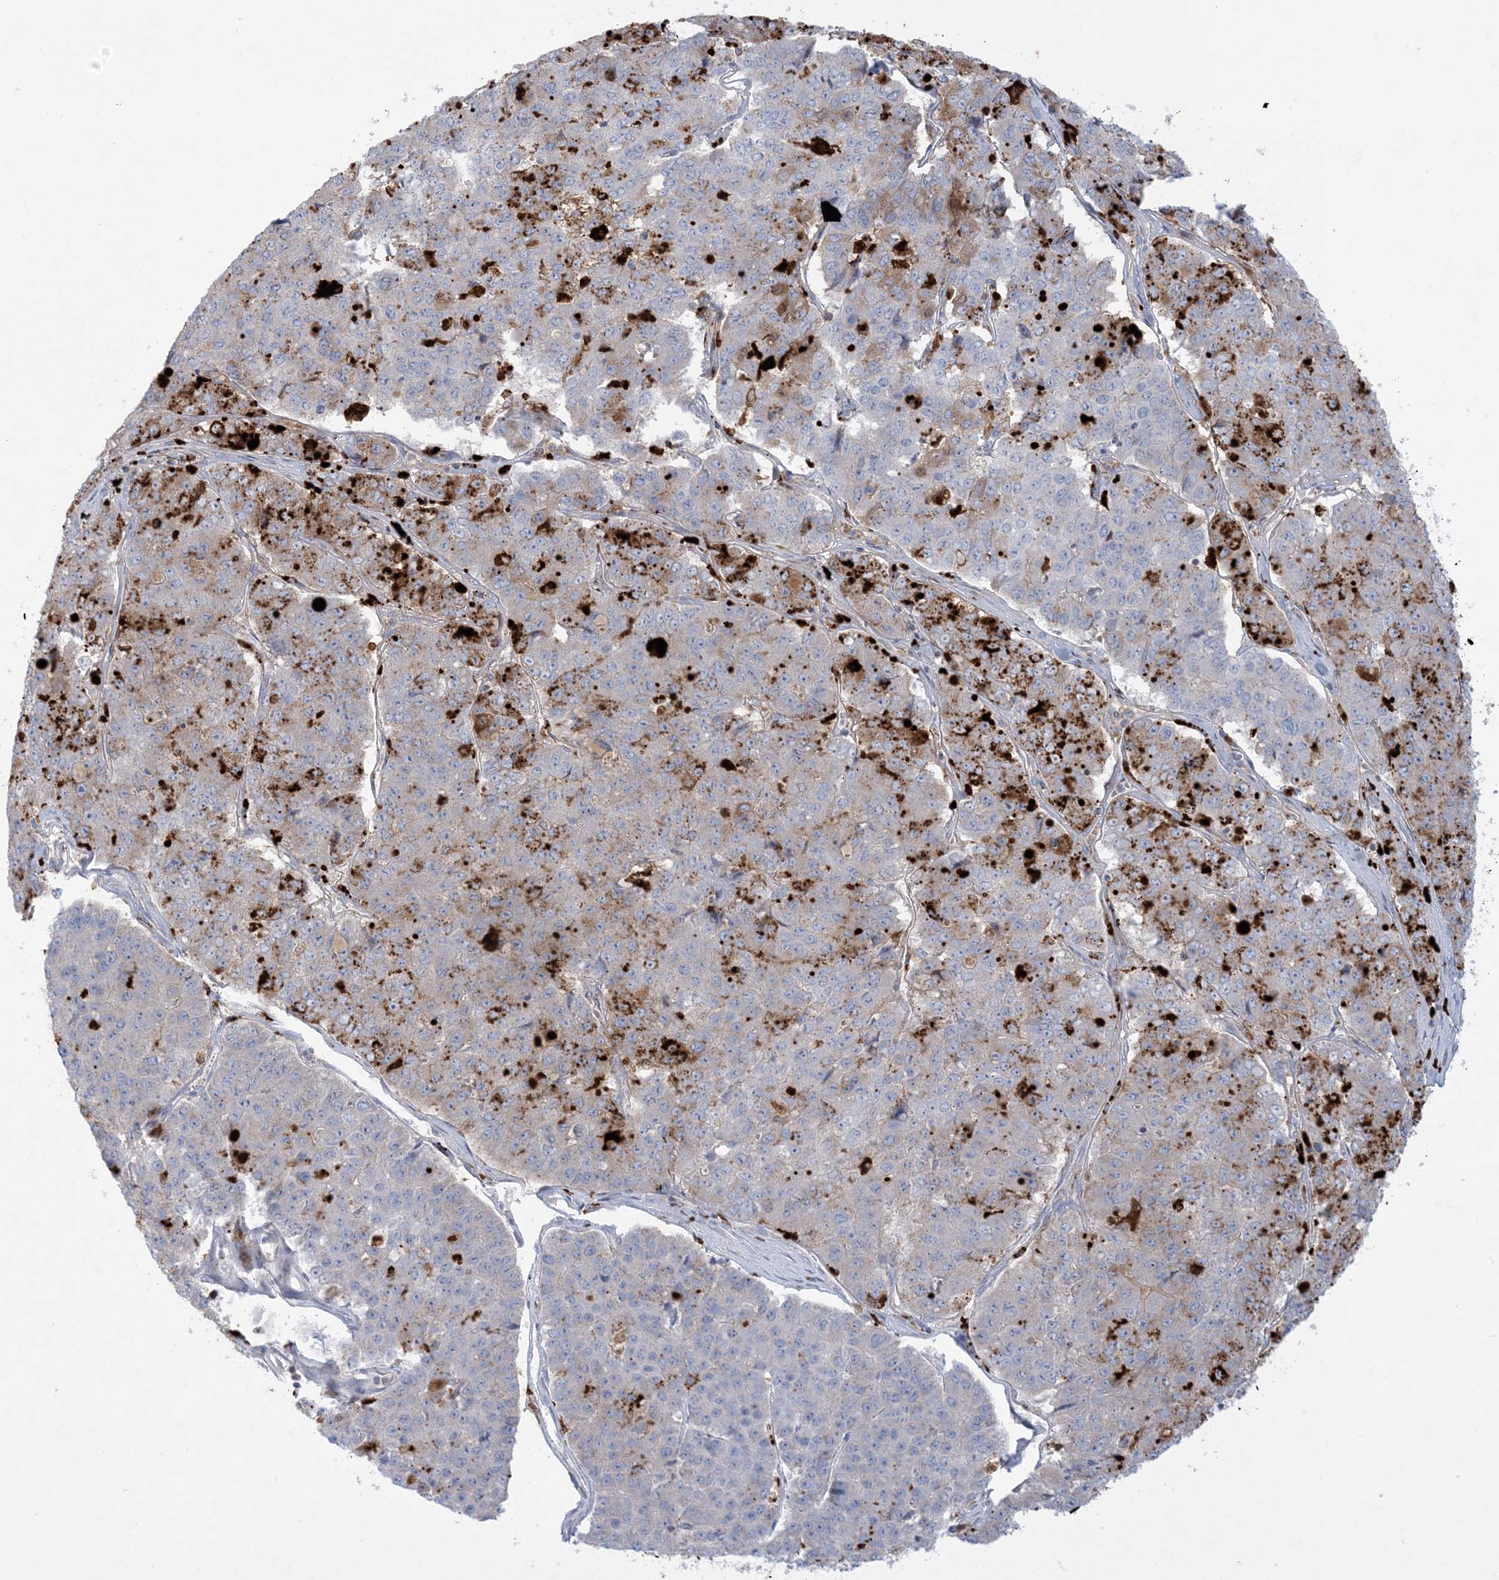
{"staining": {"intensity": "weak", "quantity": "<25%", "location": "cytoplasmic/membranous"}, "tissue": "pancreatic cancer", "cell_type": "Tumor cells", "image_type": "cancer", "snomed": [{"axis": "morphology", "description": "Adenocarcinoma, NOS"}, {"axis": "topography", "description": "Pancreas"}], "caption": "A histopathology image of adenocarcinoma (pancreatic) stained for a protein reveals no brown staining in tumor cells.", "gene": "KCTD6", "patient": {"sex": "male", "age": 50}}